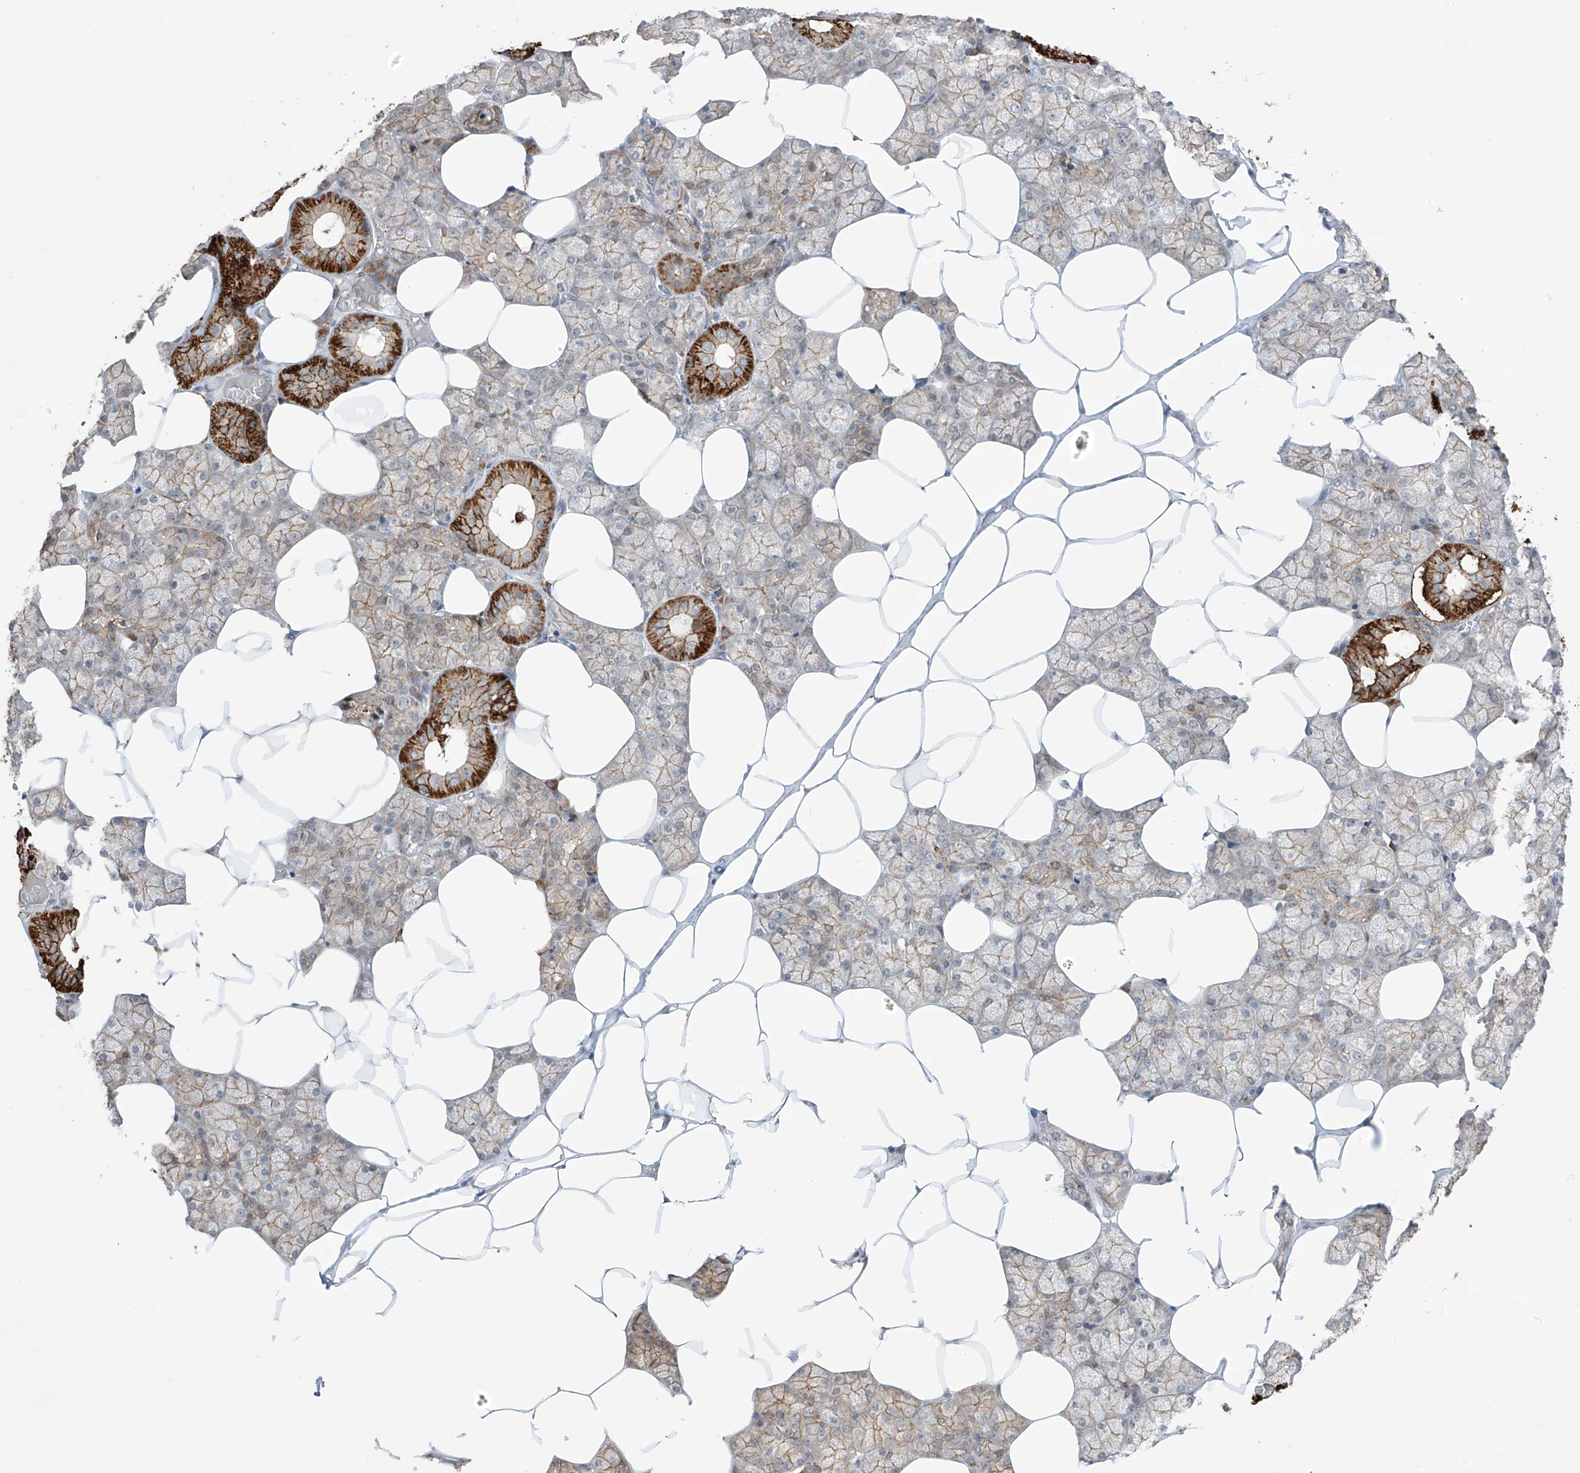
{"staining": {"intensity": "strong", "quantity": "25%-75%", "location": "cytoplasmic/membranous"}, "tissue": "salivary gland", "cell_type": "Glandular cells", "image_type": "normal", "snomed": [{"axis": "morphology", "description": "Normal tissue, NOS"}, {"axis": "topography", "description": "Salivary gland"}], "caption": "A brown stain labels strong cytoplasmic/membranous positivity of a protein in glandular cells of unremarkable salivary gland. (Stains: DAB (3,3'-diaminobenzidine) in brown, nuclei in blue, Microscopy: brightfield microscopy at high magnification).", "gene": "LRRC74A", "patient": {"sex": "male", "age": 62}}